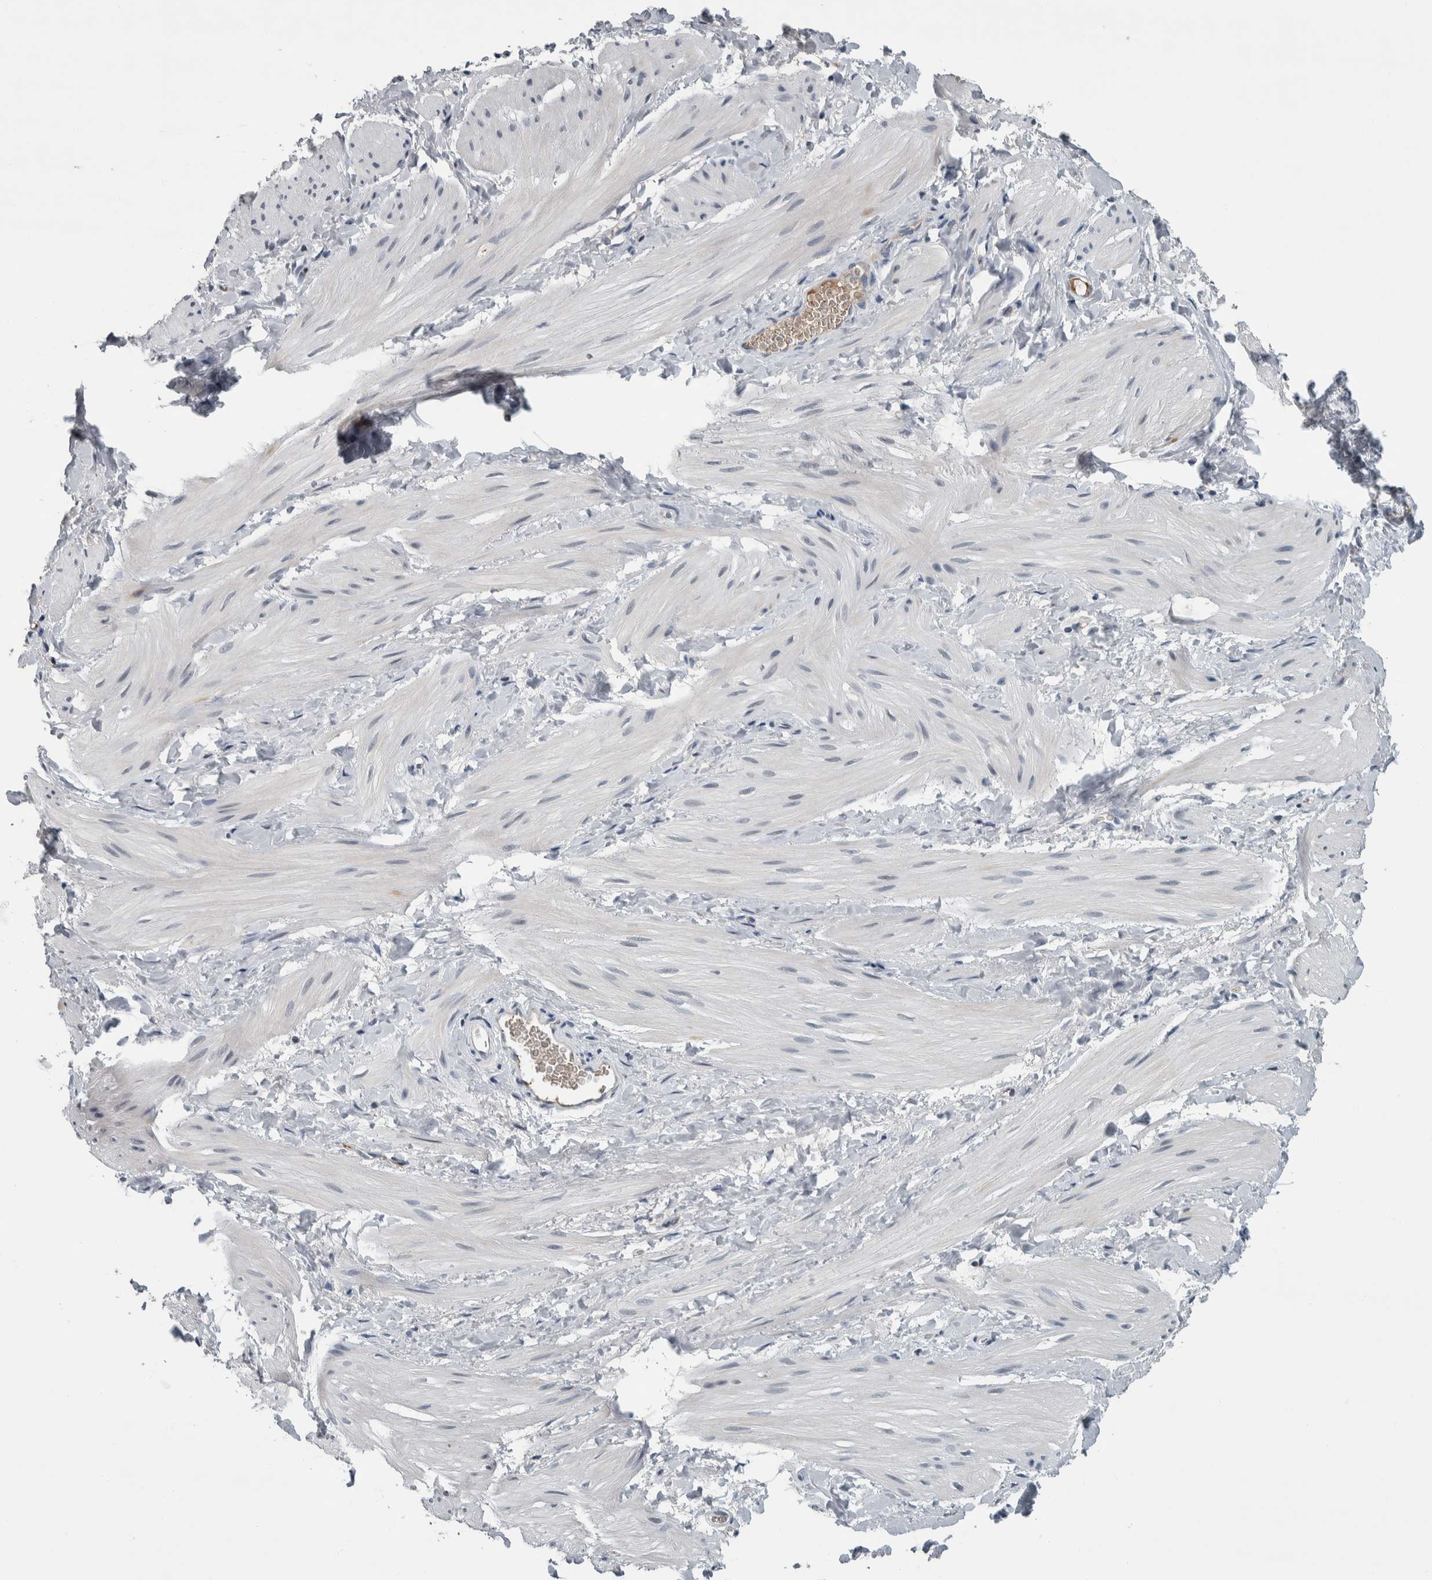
{"staining": {"intensity": "negative", "quantity": "none", "location": "none"}, "tissue": "smooth muscle", "cell_type": "Smooth muscle cells", "image_type": "normal", "snomed": [{"axis": "morphology", "description": "Normal tissue, NOS"}, {"axis": "topography", "description": "Smooth muscle"}], "caption": "DAB immunohistochemical staining of benign human smooth muscle demonstrates no significant staining in smooth muscle cells.", "gene": "CAVIN4", "patient": {"sex": "male", "age": 16}}